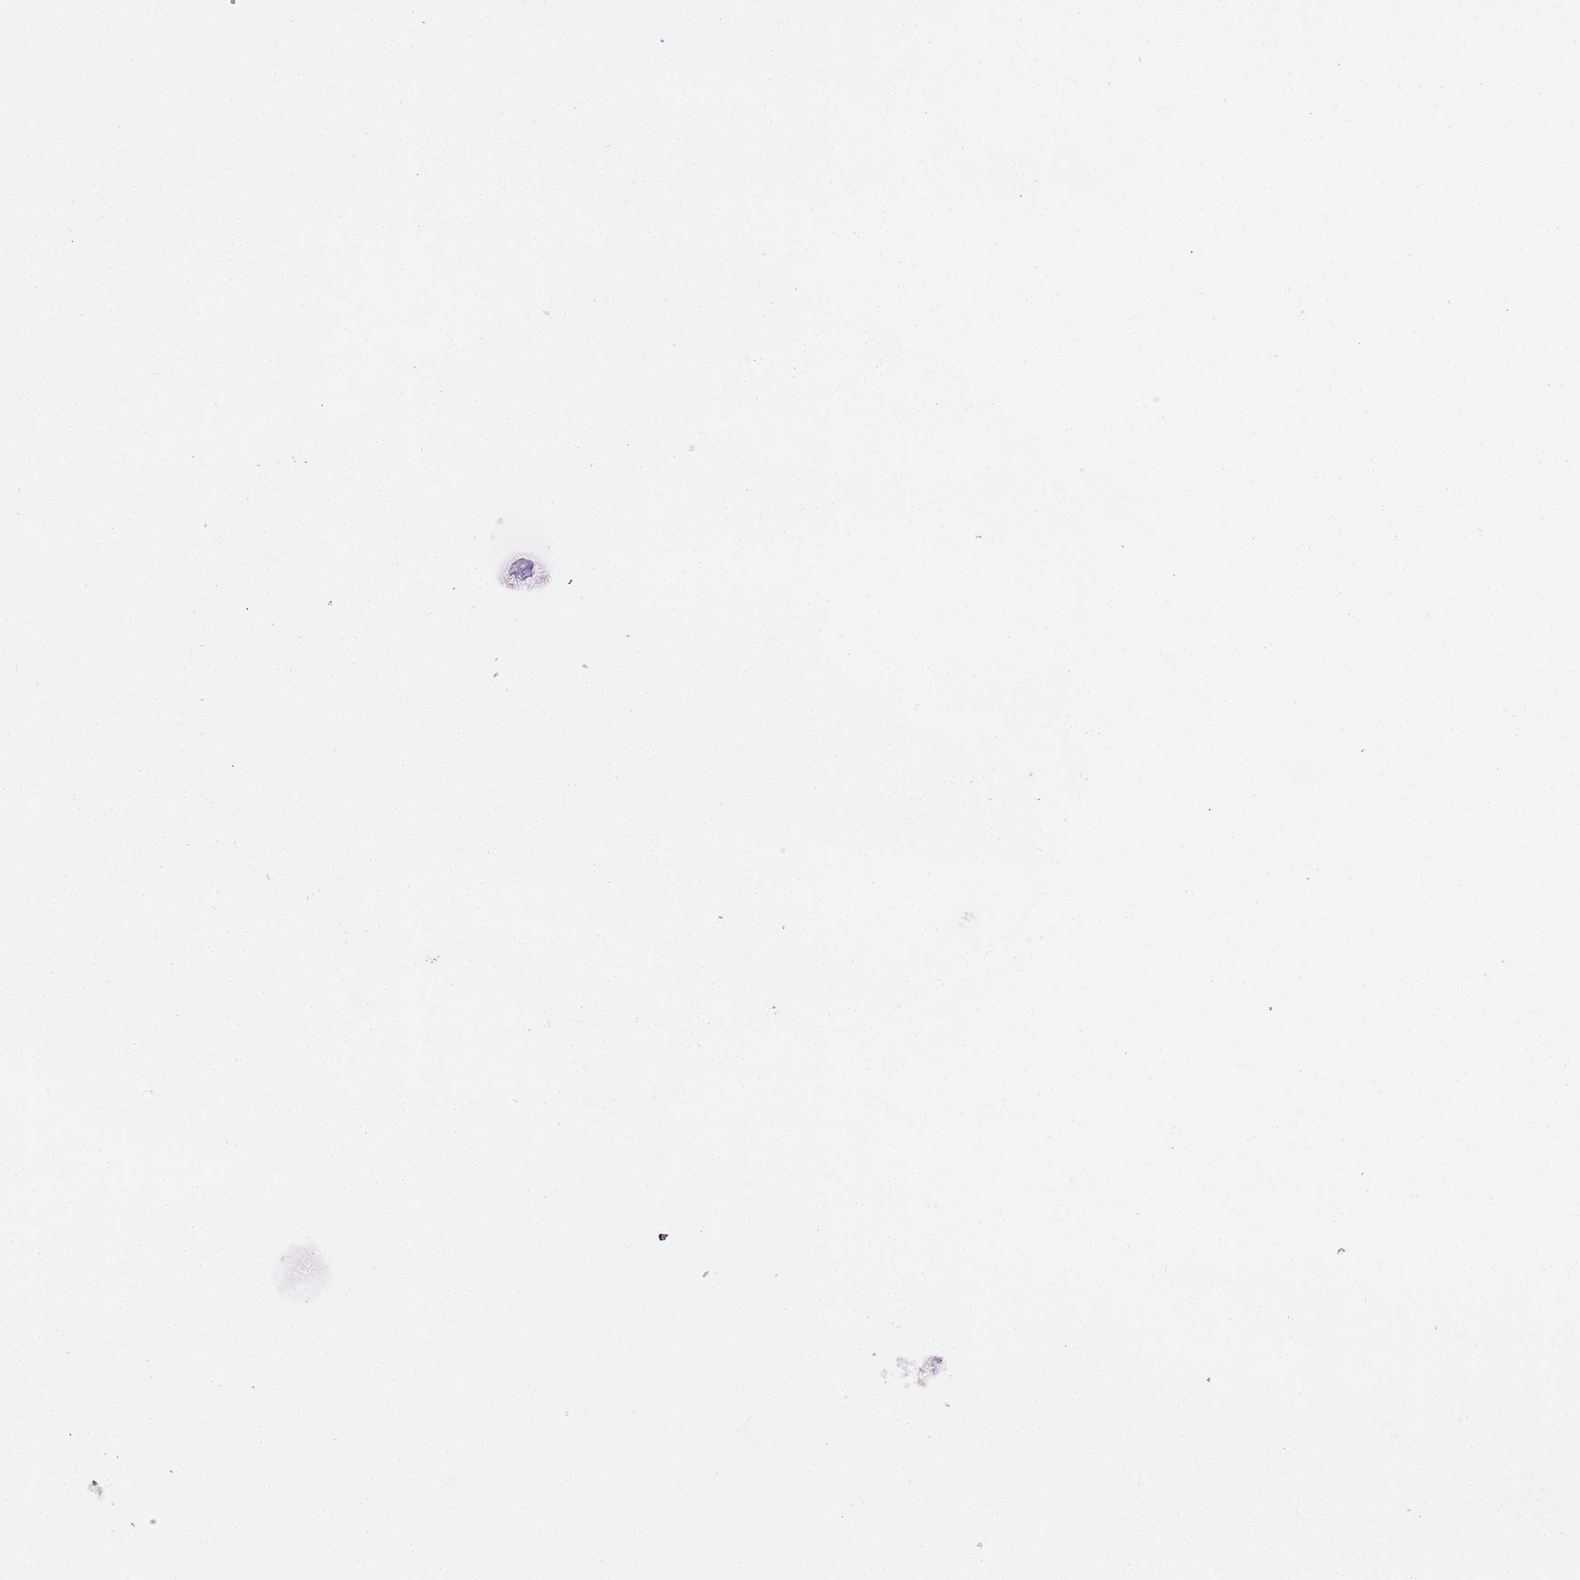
{"staining": {"intensity": "negative", "quantity": "none", "location": "none"}, "tissue": "thyroid cancer", "cell_type": "Tumor cells", "image_type": "cancer", "snomed": [{"axis": "morphology", "description": "Normal tissue, NOS"}, {"axis": "morphology", "description": "Papillary adenocarcinoma, NOS"}, {"axis": "topography", "description": "Thyroid gland"}], "caption": "There is no significant staining in tumor cells of papillary adenocarcinoma (thyroid).", "gene": "CFHR2", "patient": {"sex": "female", "age": 59}}